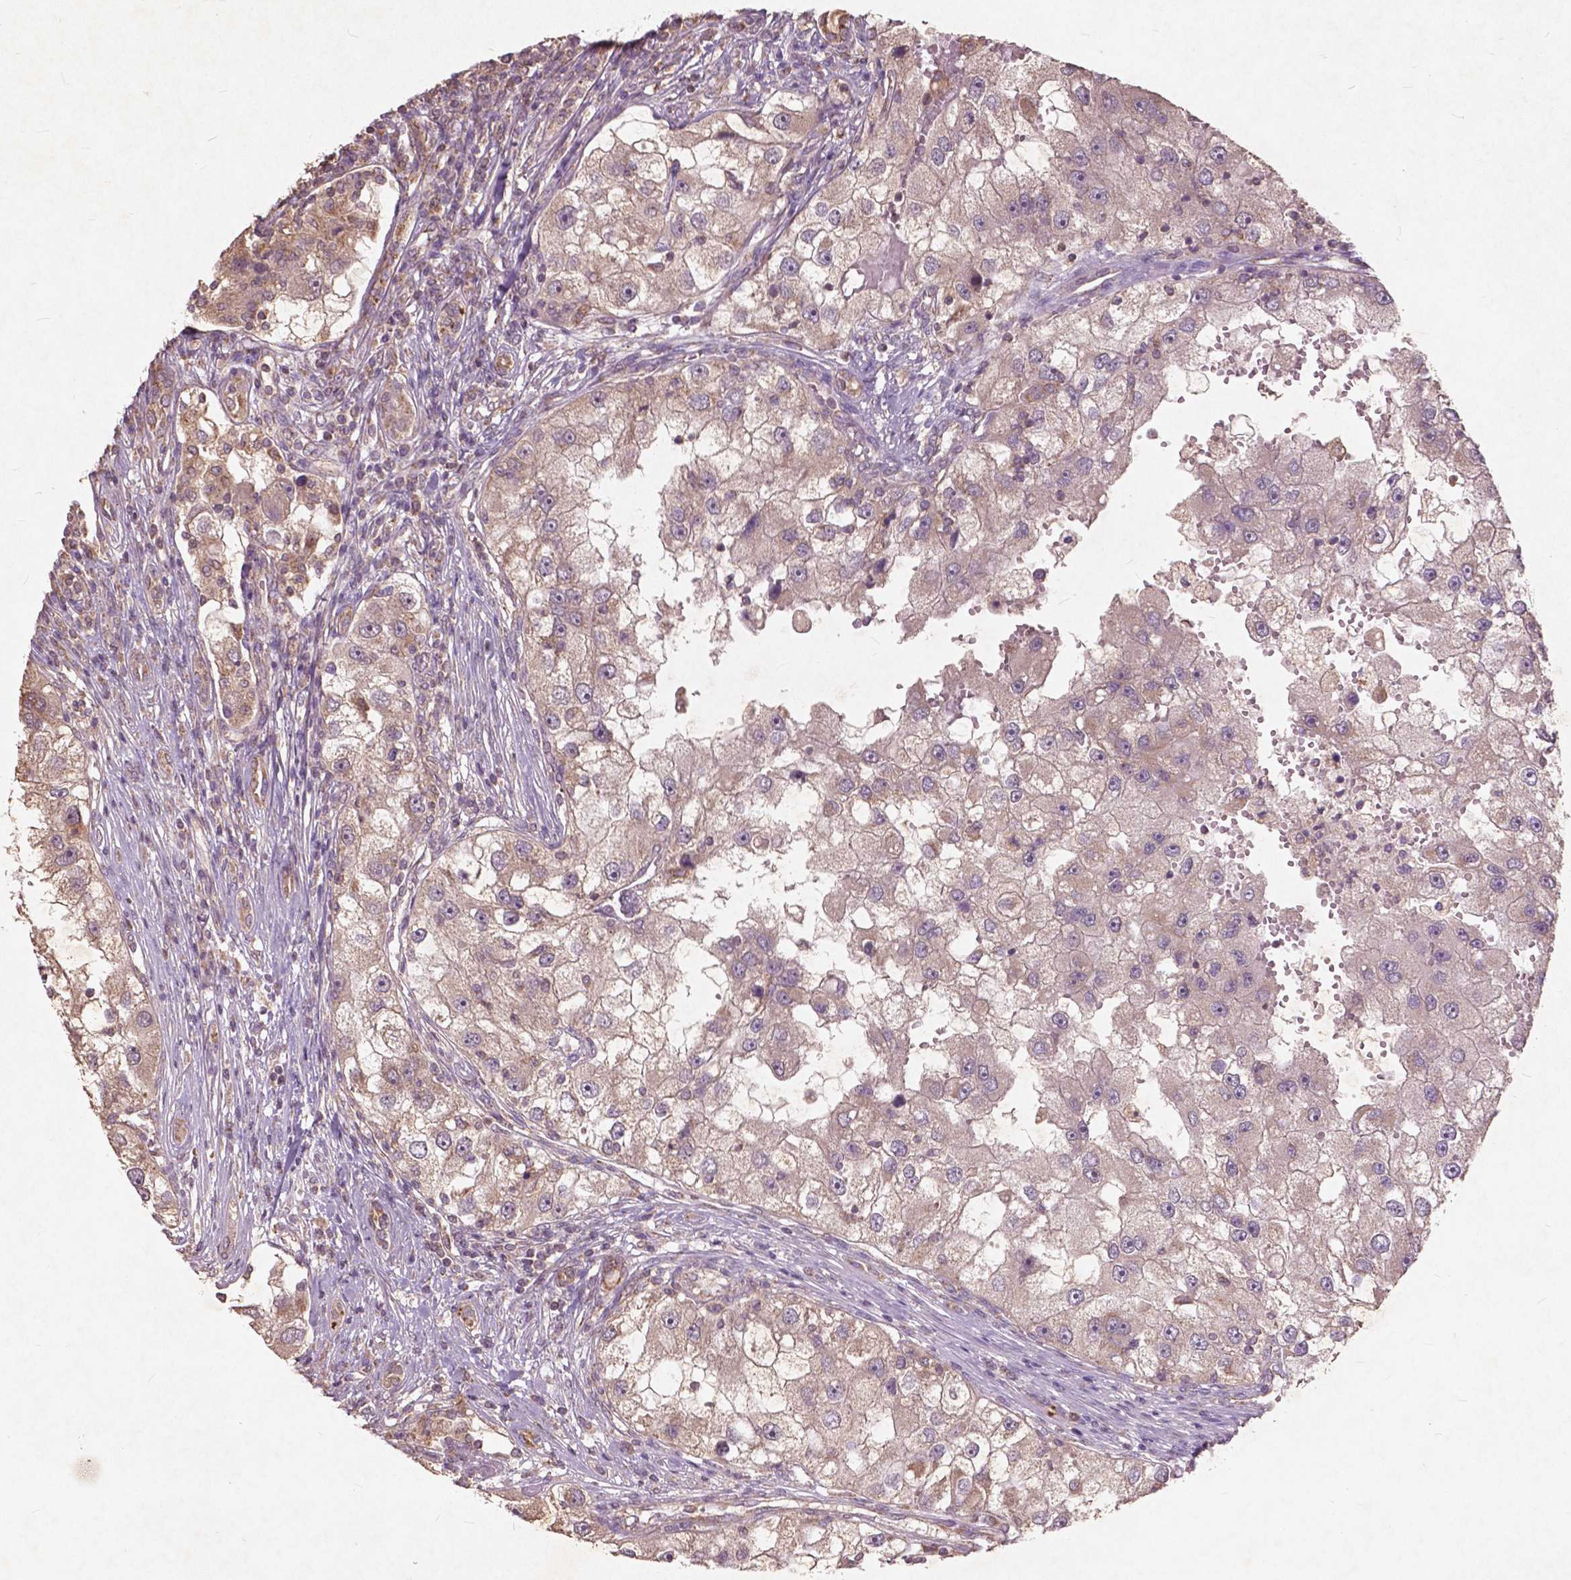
{"staining": {"intensity": "moderate", "quantity": "<25%", "location": "cytoplasmic/membranous"}, "tissue": "renal cancer", "cell_type": "Tumor cells", "image_type": "cancer", "snomed": [{"axis": "morphology", "description": "Adenocarcinoma, NOS"}, {"axis": "topography", "description": "Kidney"}], "caption": "High-magnification brightfield microscopy of renal adenocarcinoma stained with DAB (3,3'-diaminobenzidine) (brown) and counterstained with hematoxylin (blue). tumor cells exhibit moderate cytoplasmic/membranous expression is seen in approximately<25% of cells.", "gene": "ST6GALNAC5", "patient": {"sex": "male", "age": 63}}